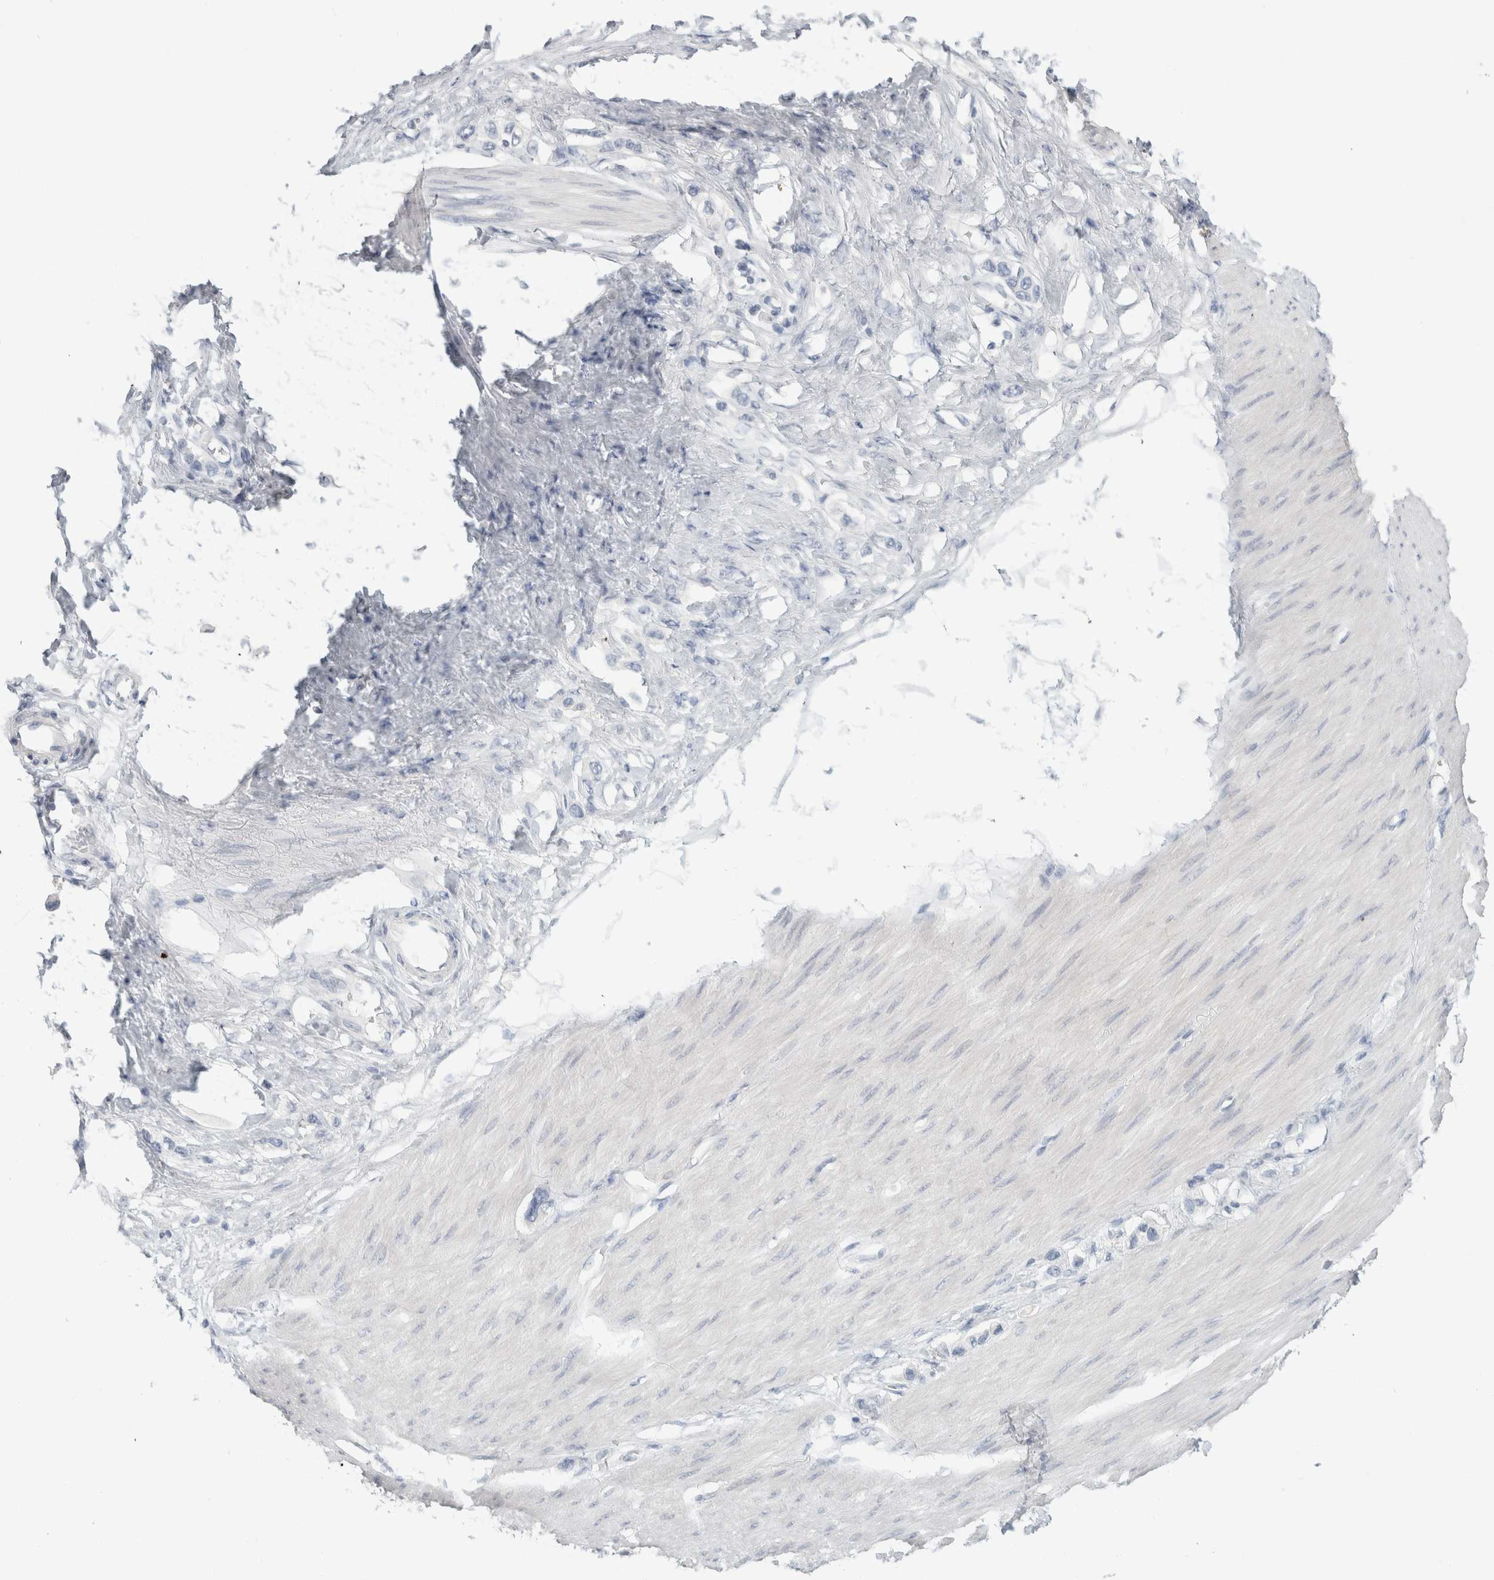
{"staining": {"intensity": "negative", "quantity": "none", "location": "none"}, "tissue": "stomach cancer", "cell_type": "Tumor cells", "image_type": "cancer", "snomed": [{"axis": "morphology", "description": "Adenocarcinoma, NOS"}, {"axis": "topography", "description": "Stomach"}], "caption": "The immunohistochemistry histopathology image has no significant positivity in tumor cells of stomach cancer tissue.", "gene": "SLC6A1", "patient": {"sex": "female", "age": 65}}